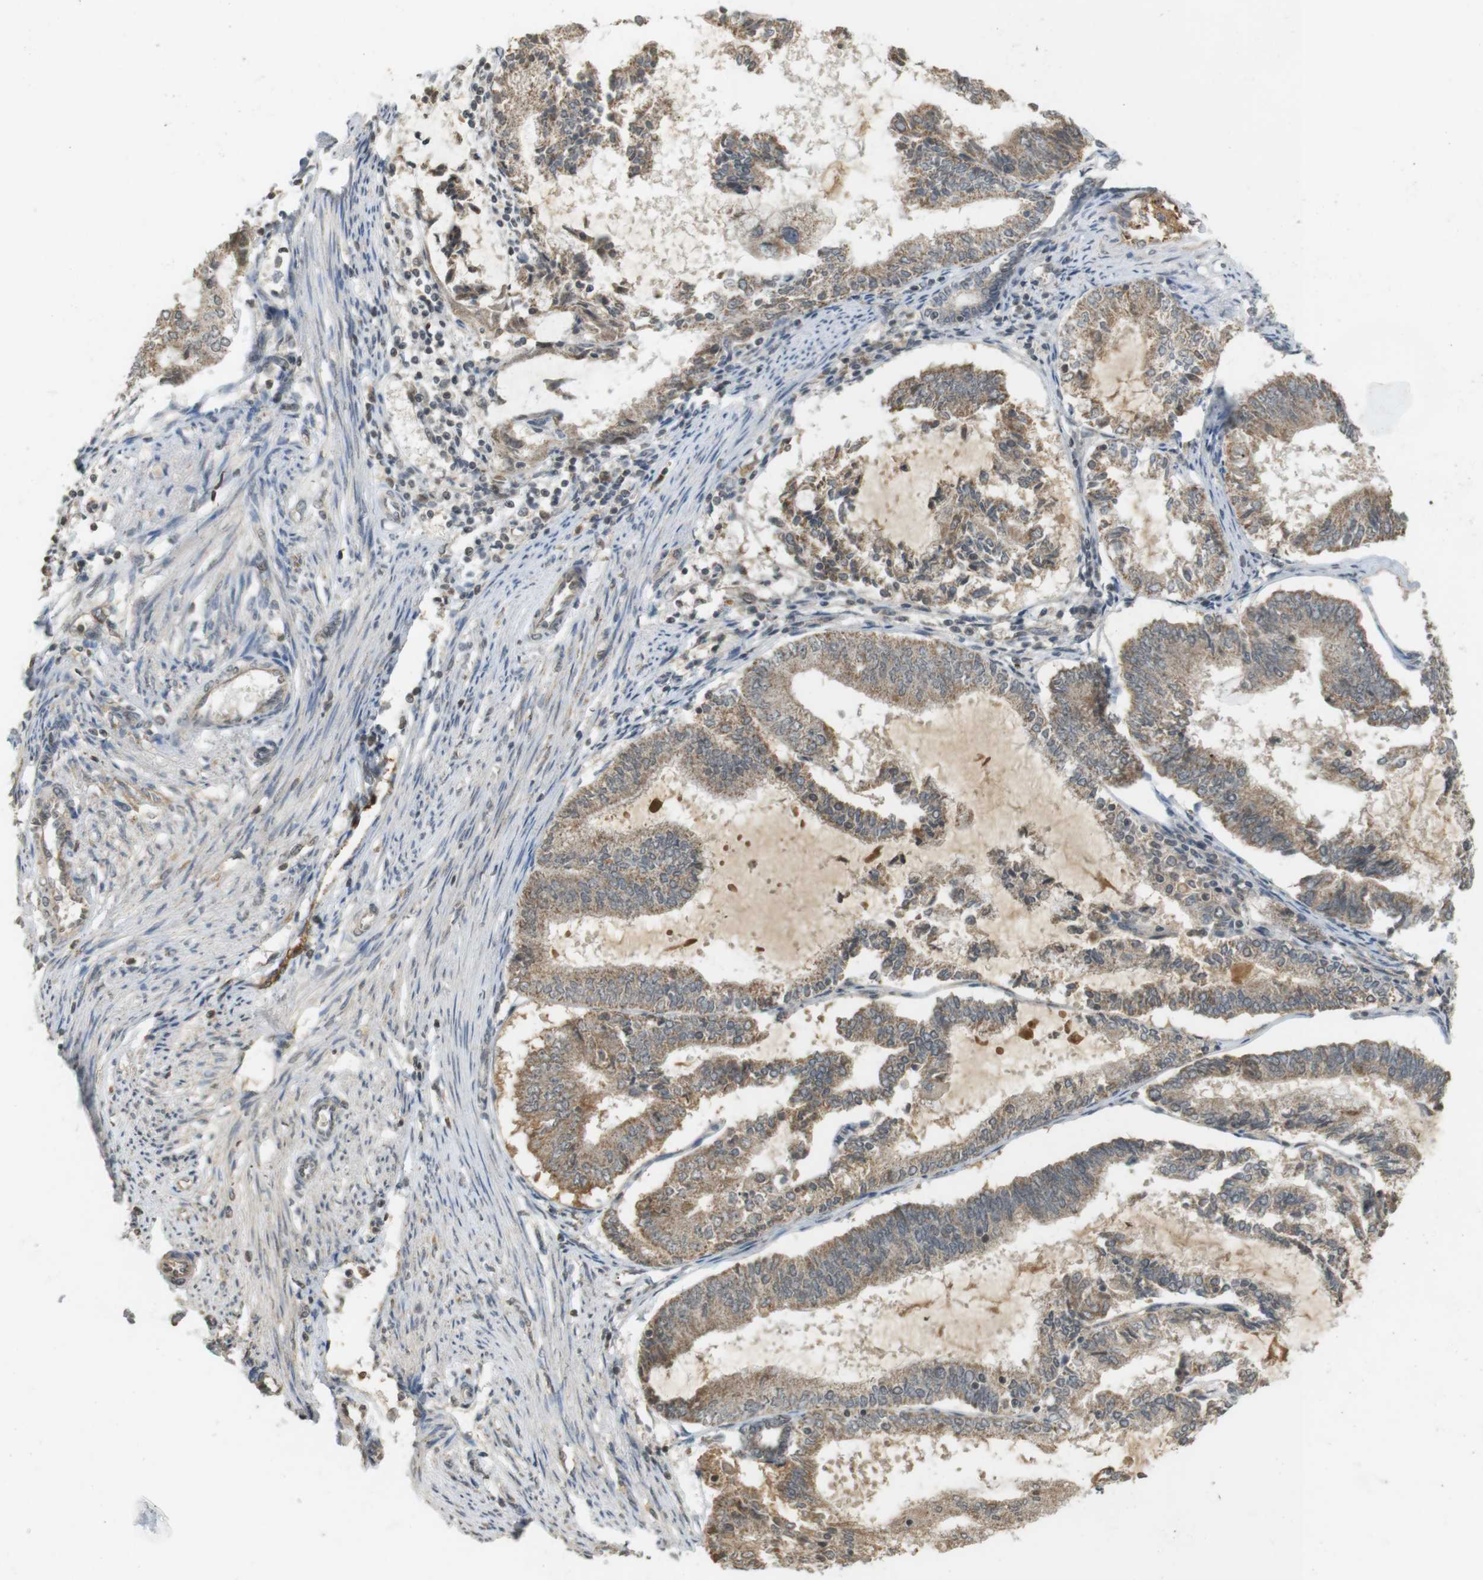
{"staining": {"intensity": "weak", "quantity": ">75%", "location": "cytoplasmic/membranous"}, "tissue": "endometrial cancer", "cell_type": "Tumor cells", "image_type": "cancer", "snomed": [{"axis": "morphology", "description": "Adenocarcinoma, NOS"}, {"axis": "topography", "description": "Endometrium"}], "caption": "Adenocarcinoma (endometrial) stained with DAB (3,3'-diaminobenzidine) immunohistochemistry (IHC) displays low levels of weak cytoplasmic/membranous expression in approximately >75% of tumor cells. (DAB (3,3'-diaminobenzidine) = brown stain, brightfield microscopy at high magnification).", "gene": "SRR", "patient": {"sex": "female", "age": 81}}